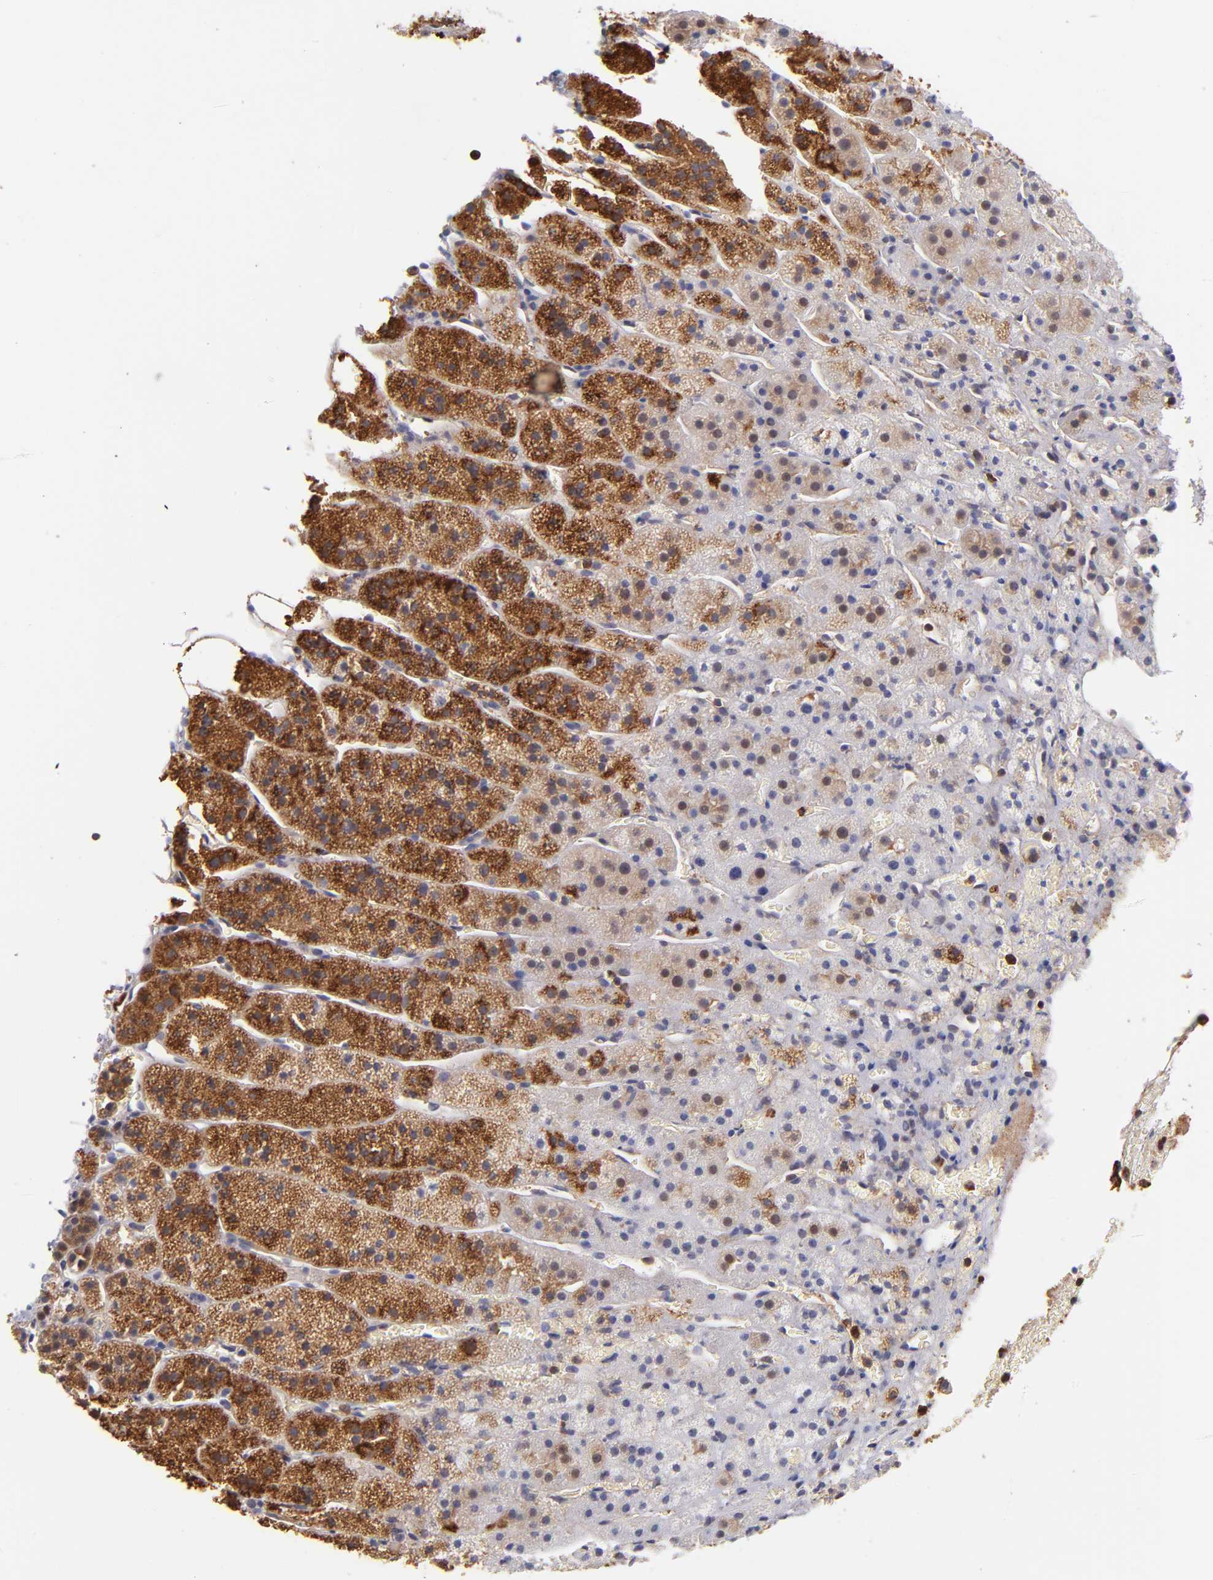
{"staining": {"intensity": "strong", "quantity": "25%-75%", "location": "cytoplasmic/membranous,nuclear"}, "tissue": "adrenal gland", "cell_type": "Glandular cells", "image_type": "normal", "snomed": [{"axis": "morphology", "description": "Normal tissue, NOS"}, {"axis": "topography", "description": "Adrenal gland"}], "caption": "A high-resolution histopathology image shows IHC staining of benign adrenal gland, which demonstrates strong cytoplasmic/membranous,nuclear staining in about 25%-75% of glandular cells.", "gene": "YWHAB", "patient": {"sex": "female", "age": 44}}